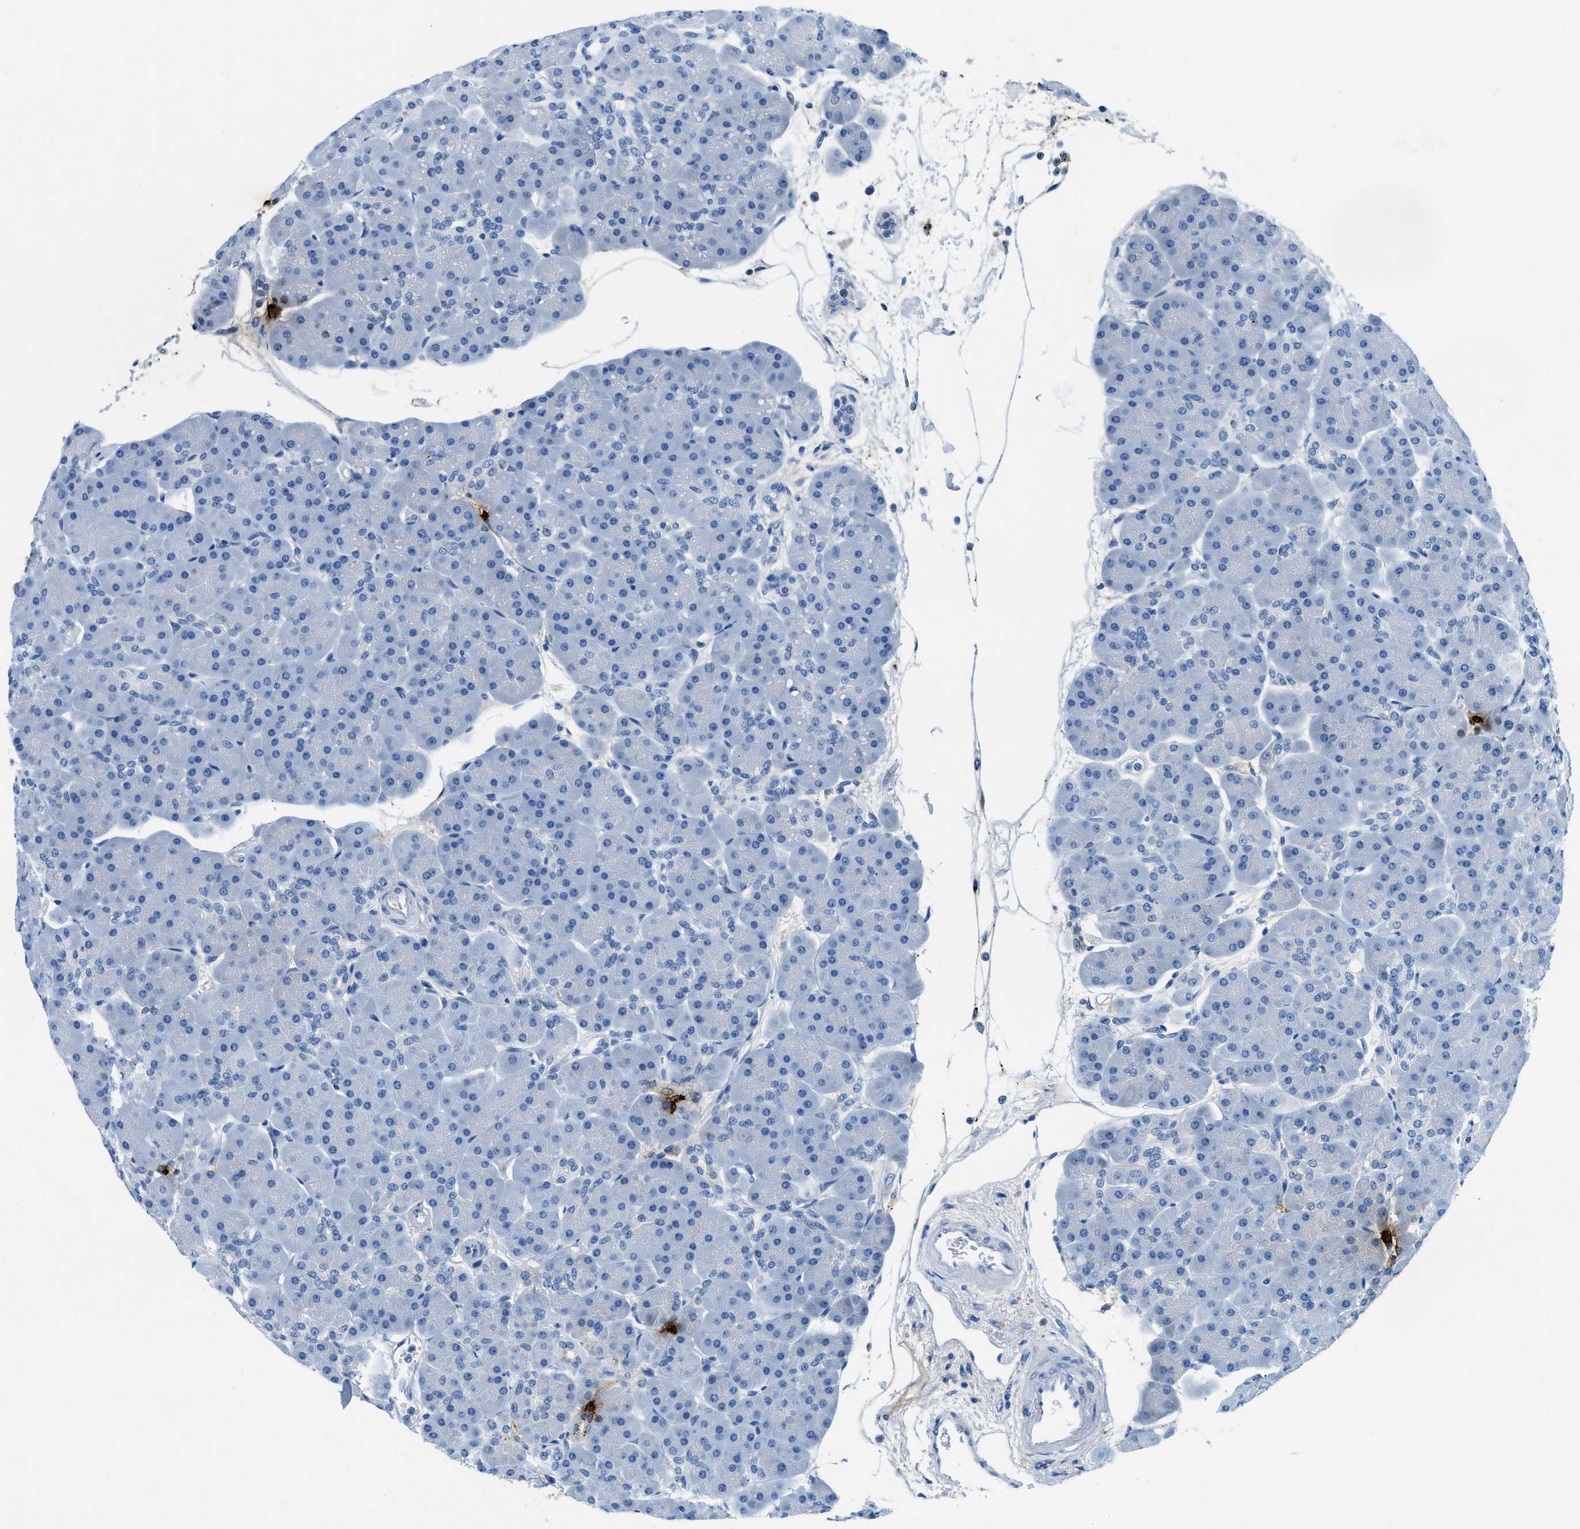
{"staining": {"intensity": "moderate", "quantity": "<25%", "location": "cytoplasmic/membranous"}, "tissue": "pancreas", "cell_type": "Exocrine glandular cells", "image_type": "normal", "snomed": [{"axis": "morphology", "description": "Normal tissue, NOS"}, {"axis": "topography", "description": "Pancreas"}], "caption": "Exocrine glandular cells exhibit low levels of moderate cytoplasmic/membranous expression in approximately <25% of cells in unremarkable pancreas.", "gene": "TPSAB1", "patient": {"sex": "male", "age": 66}}